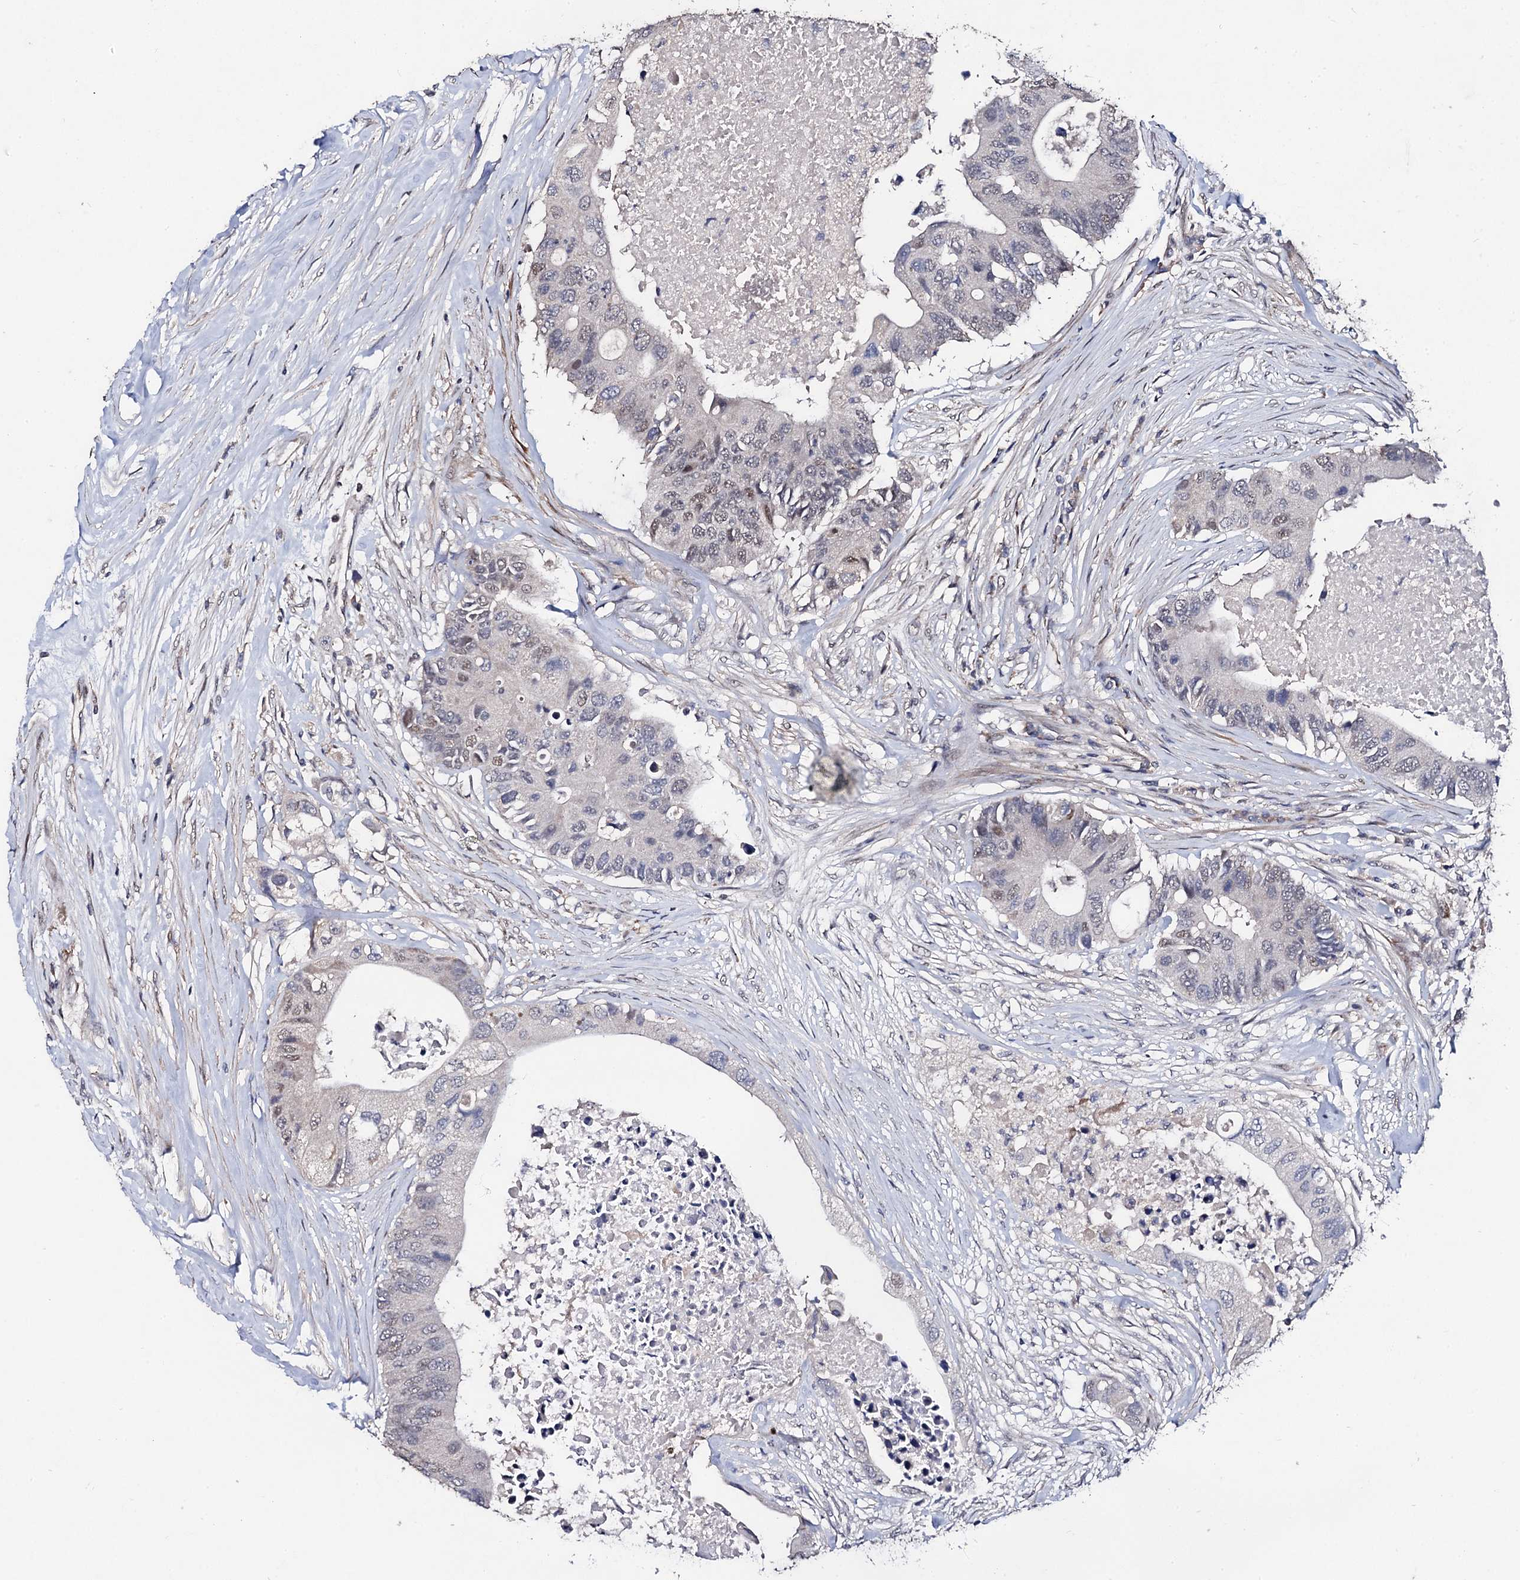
{"staining": {"intensity": "weak", "quantity": "<25%", "location": "nuclear"}, "tissue": "colorectal cancer", "cell_type": "Tumor cells", "image_type": "cancer", "snomed": [{"axis": "morphology", "description": "Adenocarcinoma, NOS"}, {"axis": "topography", "description": "Colon"}], "caption": "The IHC photomicrograph has no significant expression in tumor cells of colorectal cancer tissue. (DAB IHC with hematoxylin counter stain).", "gene": "PPTC7", "patient": {"sex": "male", "age": 71}}